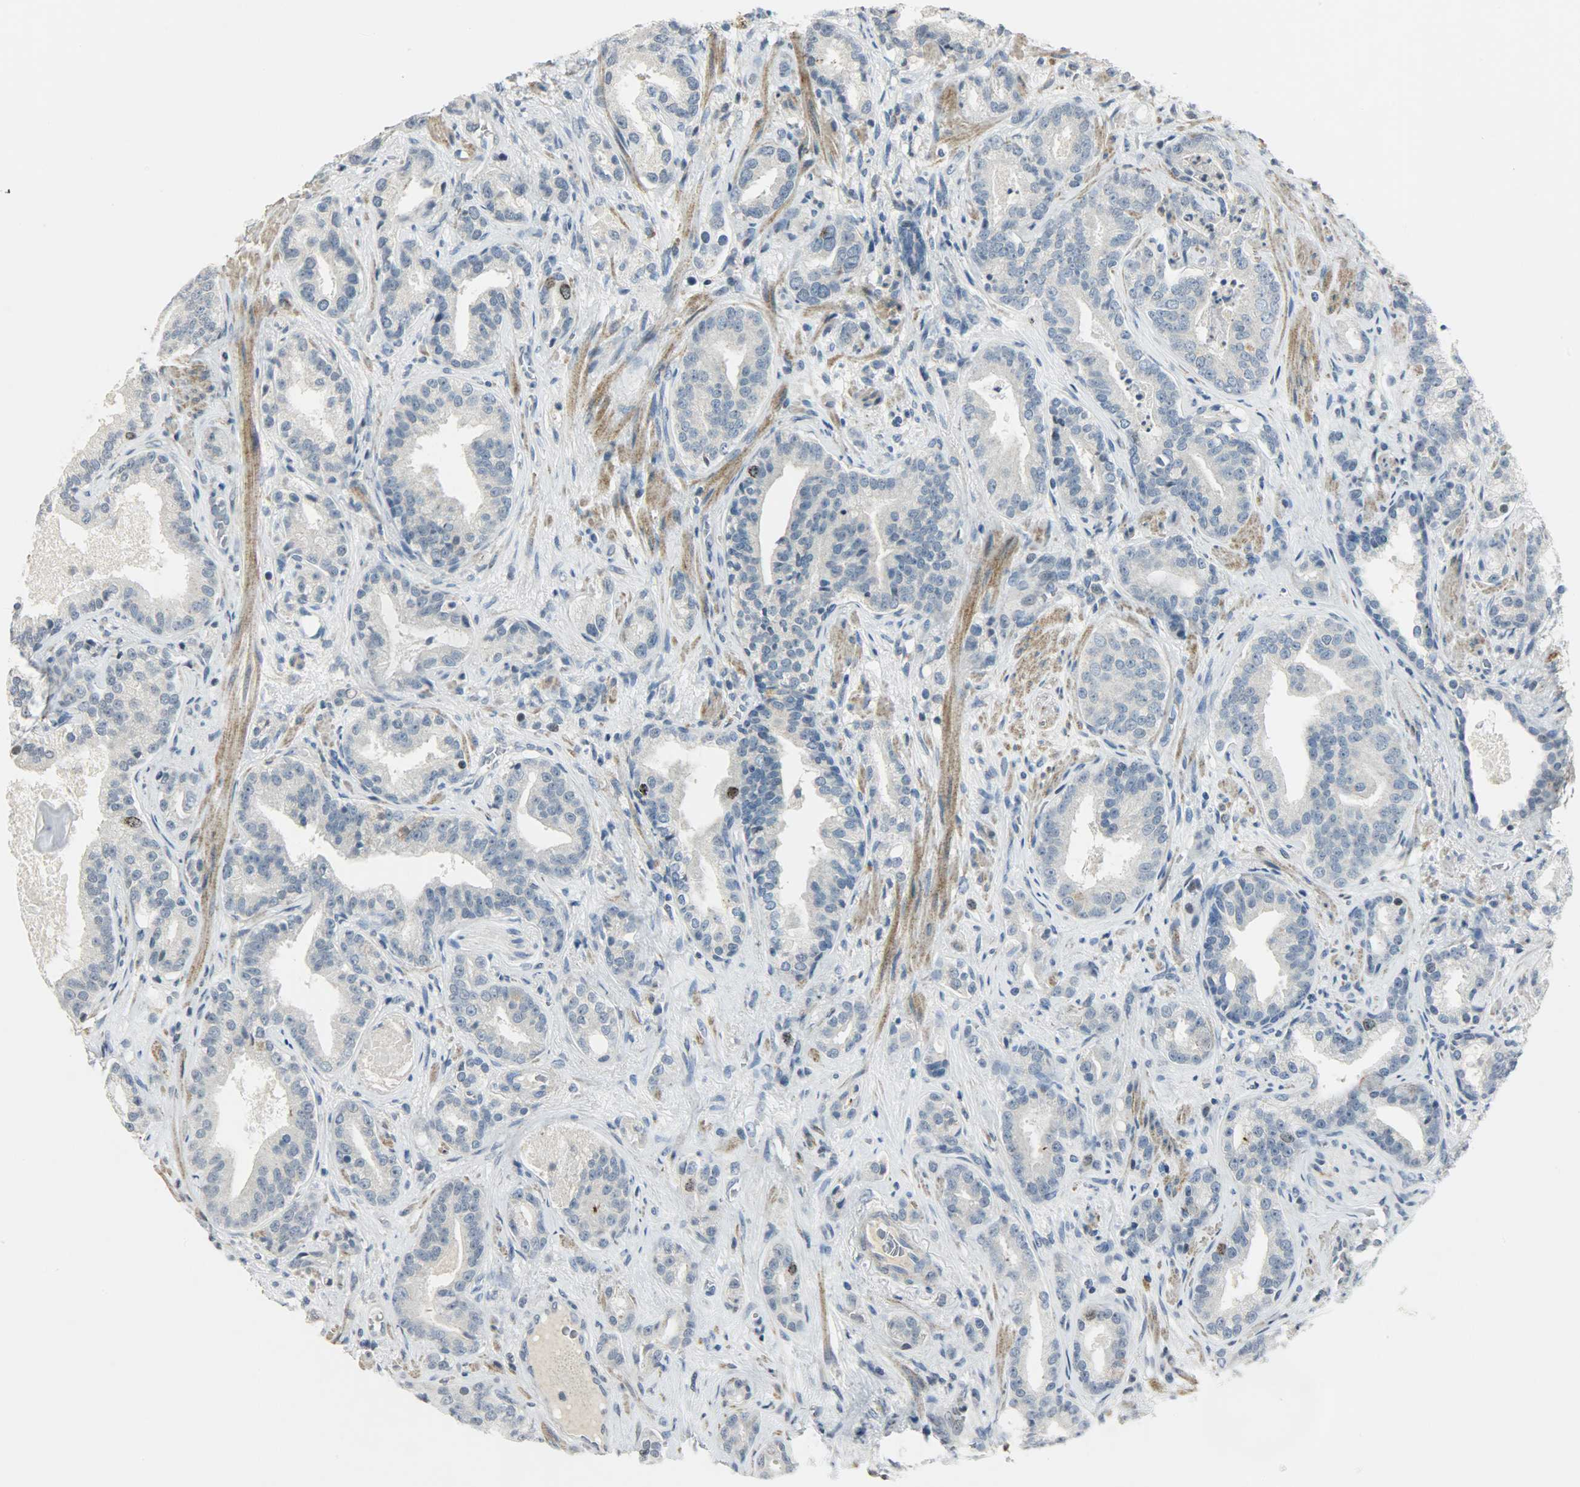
{"staining": {"intensity": "negative", "quantity": "none", "location": "none"}, "tissue": "prostate cancer", "cell_type": "Tumor cells", "image_type": "cancer", "snomed": [{"axis": "morphology", "description": "Adenocarcinoma, Low grade"}, {"axis": "topography", "description": "Prostate"}], "caption": "This is an immunohistochemistry (IHC) image of human adenocarcinoma (low-grade) (prostate). There is no expression in tumor cells.", "gene": "AURKB", "patient": {"sex": "male", "age": 63}}